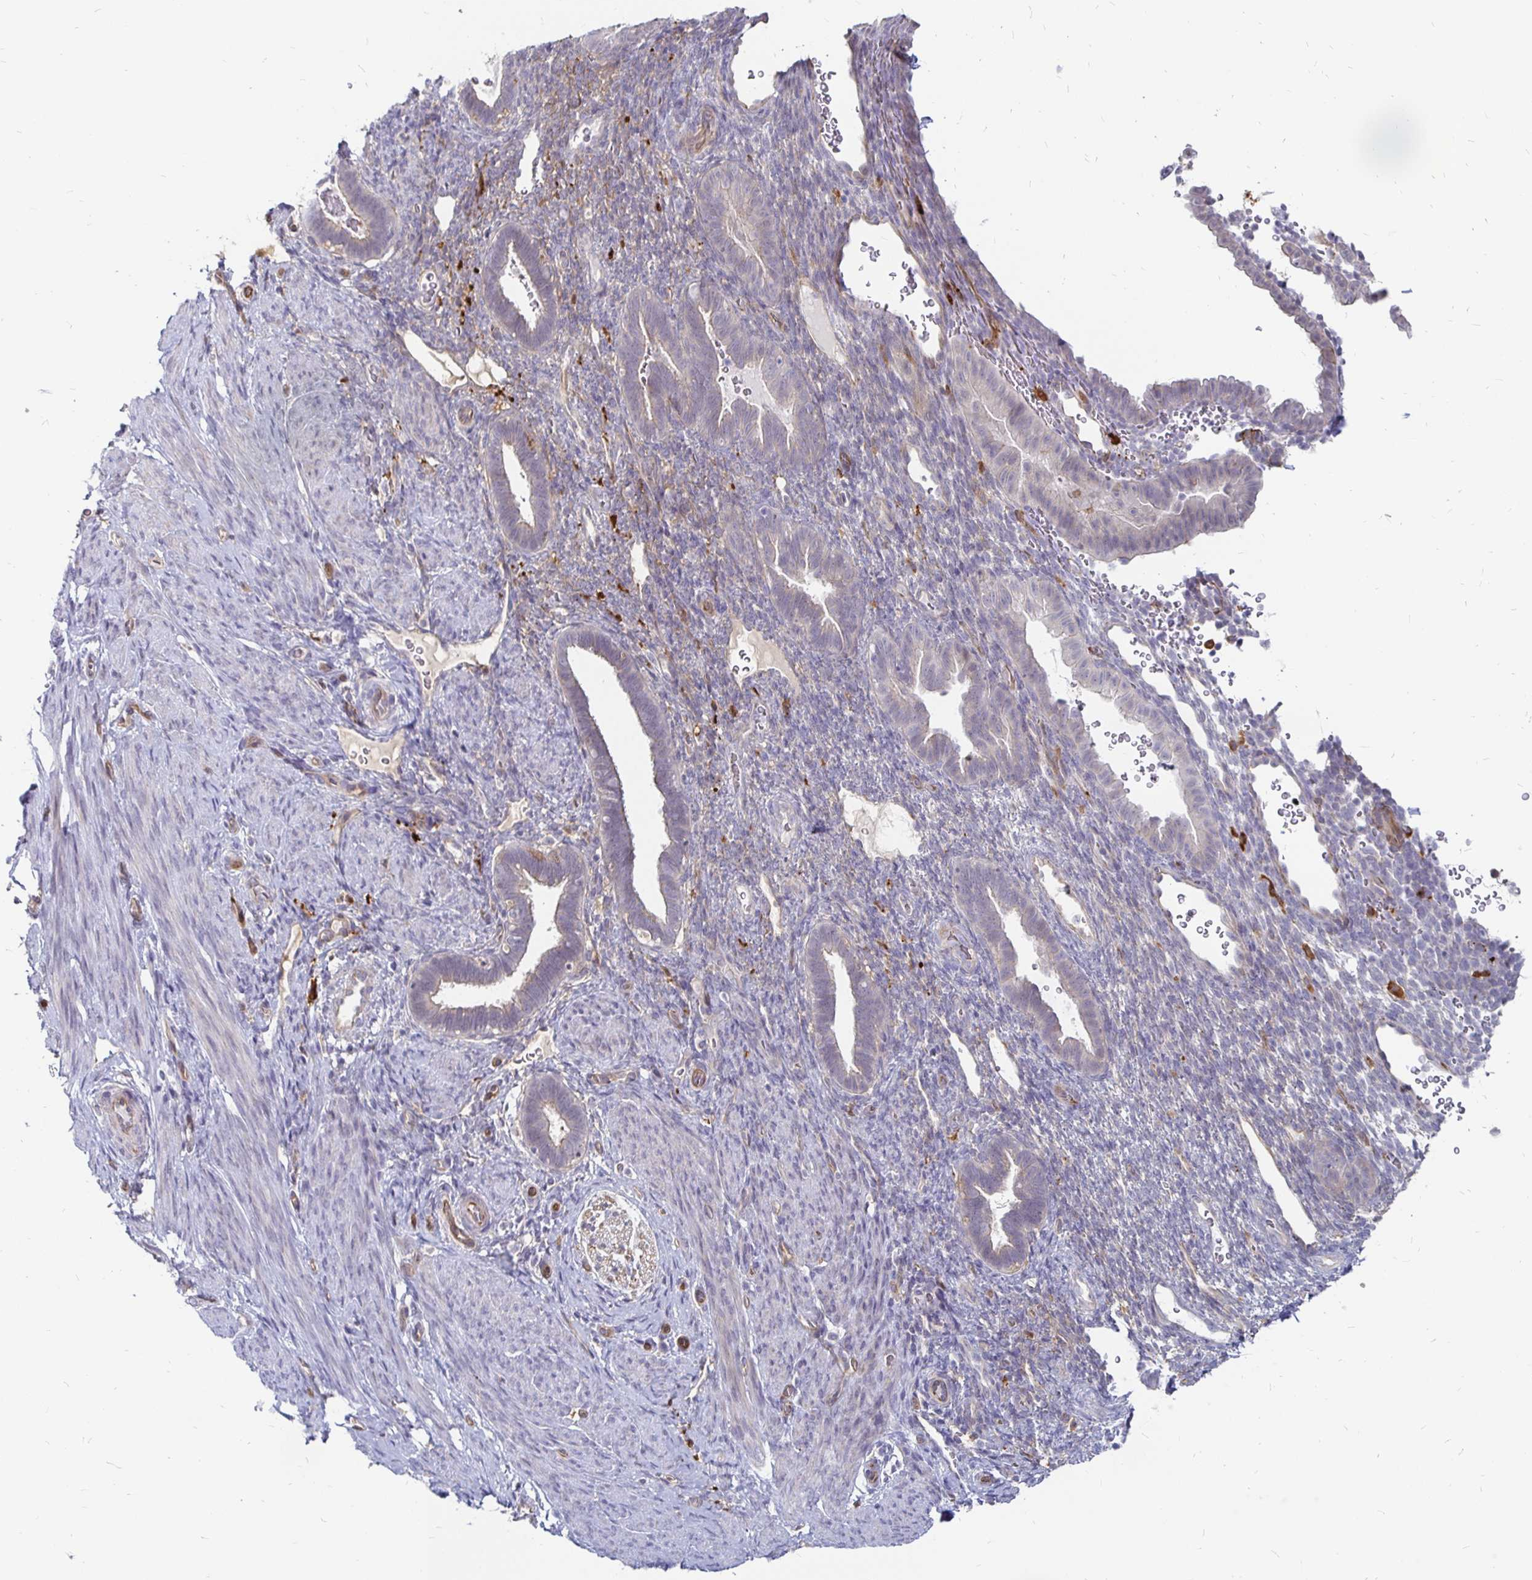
{"staining": {"intensity": "negative", "quantity": "none", "location": "none"}, "tissue": "endometrium", "cell_type": "Cells in endometrial stroma", "image_type": "normal", "snomed": [{"axis": "morphology", "description": "Normal tissue, NOS"}, {"axis": "topography", "description": "Endometrium"}], "caption": "Protein analysis of unremarkable endometrium demonstrates no significant expression in cells in endometrial stroma. The staining was performed using DAB to visualize the protein expression in brown, while the nuclei were stained in blue with hematoxylin (Magnification: 20x).", "gene": "CCDC85A", "patient": {"sex": "female", "age": 34}}